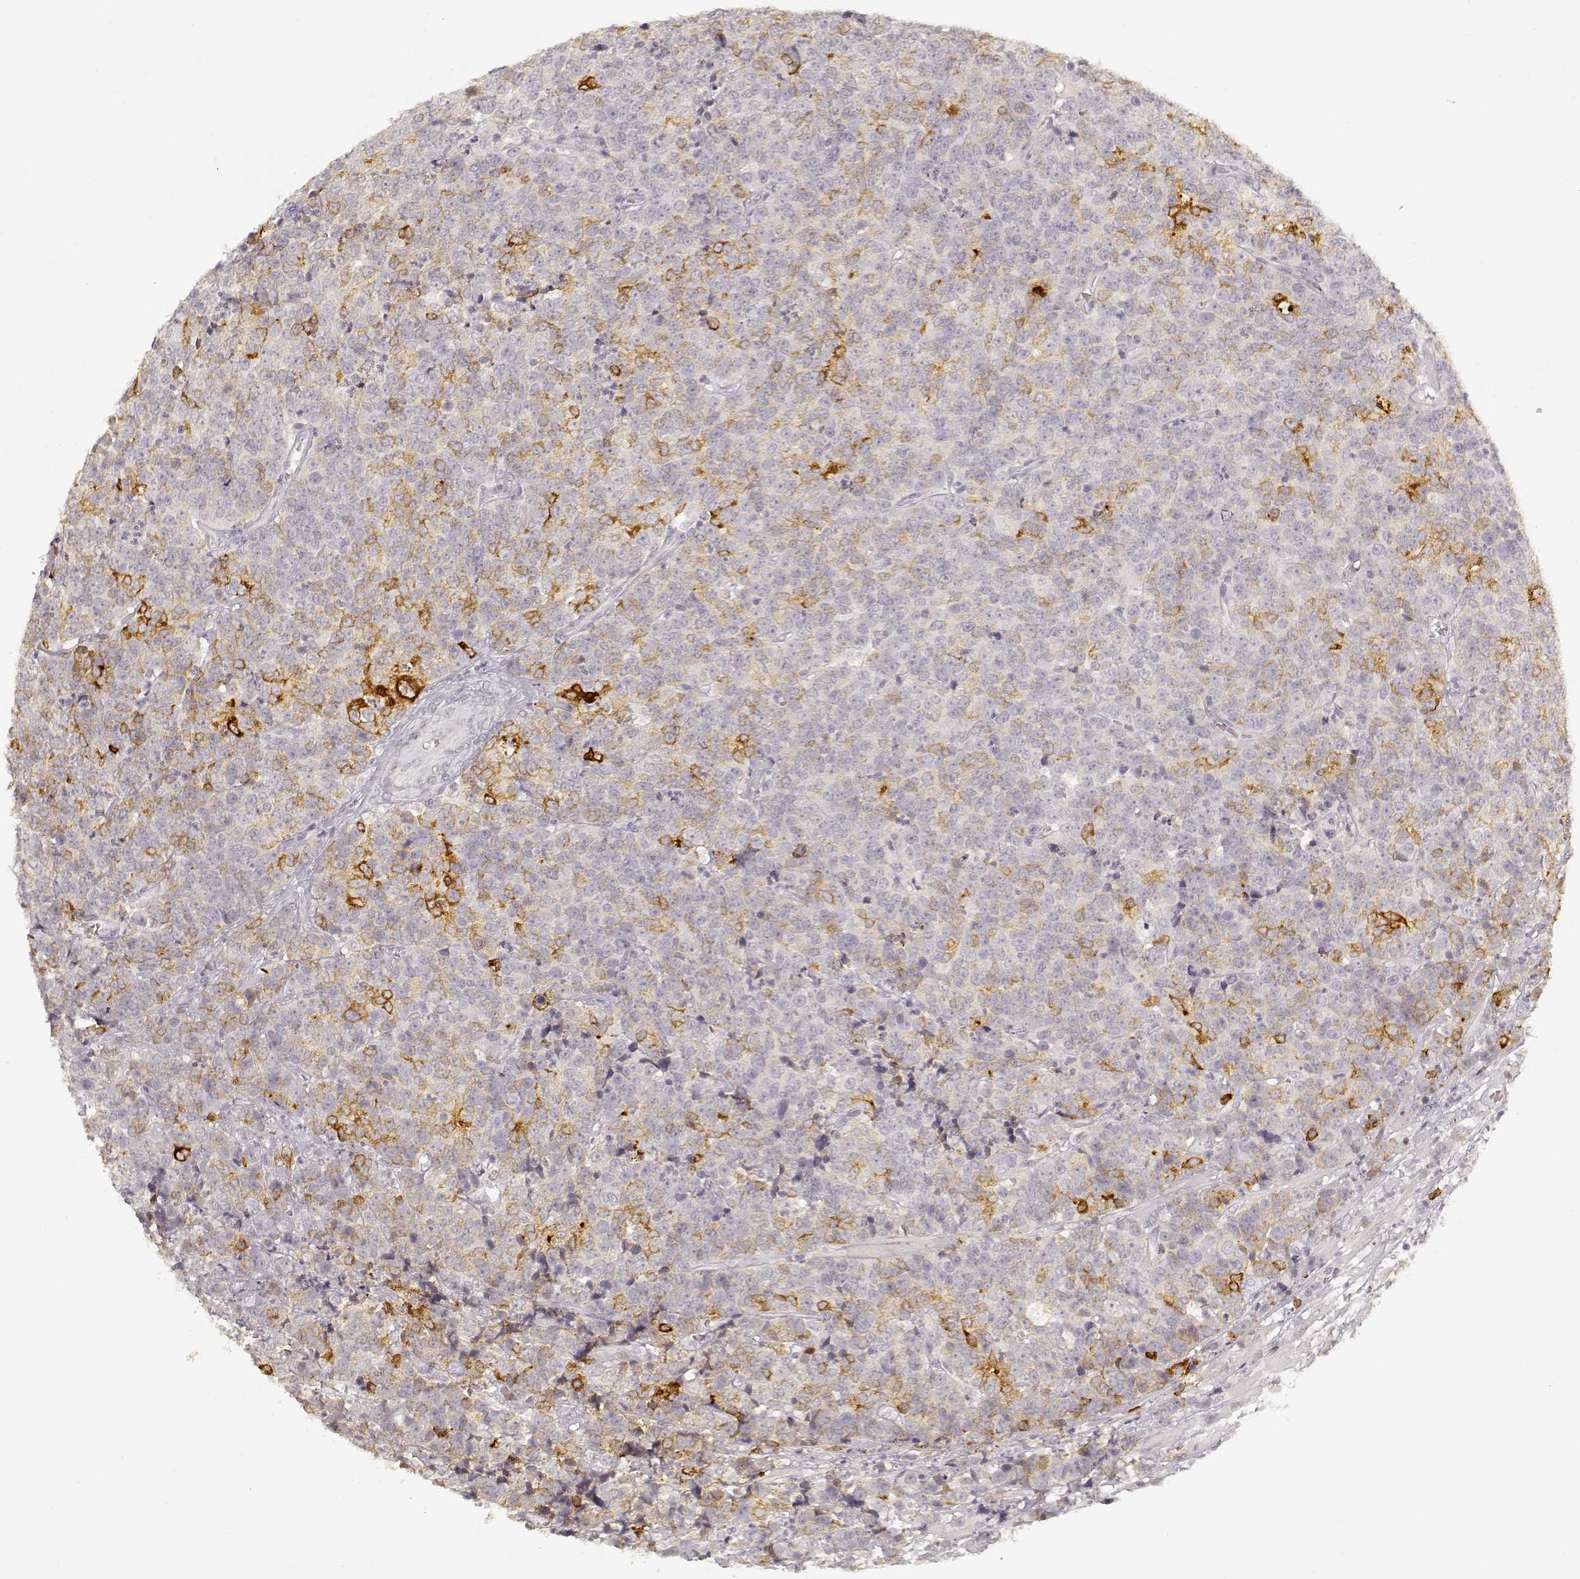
{"staining": {"intensity": "strong", "quantity": "<25%", "location": "cytoplasmic/membranous"}, "tissue": "prostate cancer", "cell_type": "Tumor cells", "image_type": "cancer", "snomed": [{"axis": "morphology", "description": "Adenocarcinoma, NOS"}, {"axis": "topography", "description": "Prostate"}], "caption": "A medium amount of strong cytoplasmic/membranous expression is appreciated in approximately <25% of tumor cells in prostate adenocarcinoma tissue. Nuclei are stained in blue.", "gene": "LAMC2", "patient": {"sex": "male", "age": 67}}